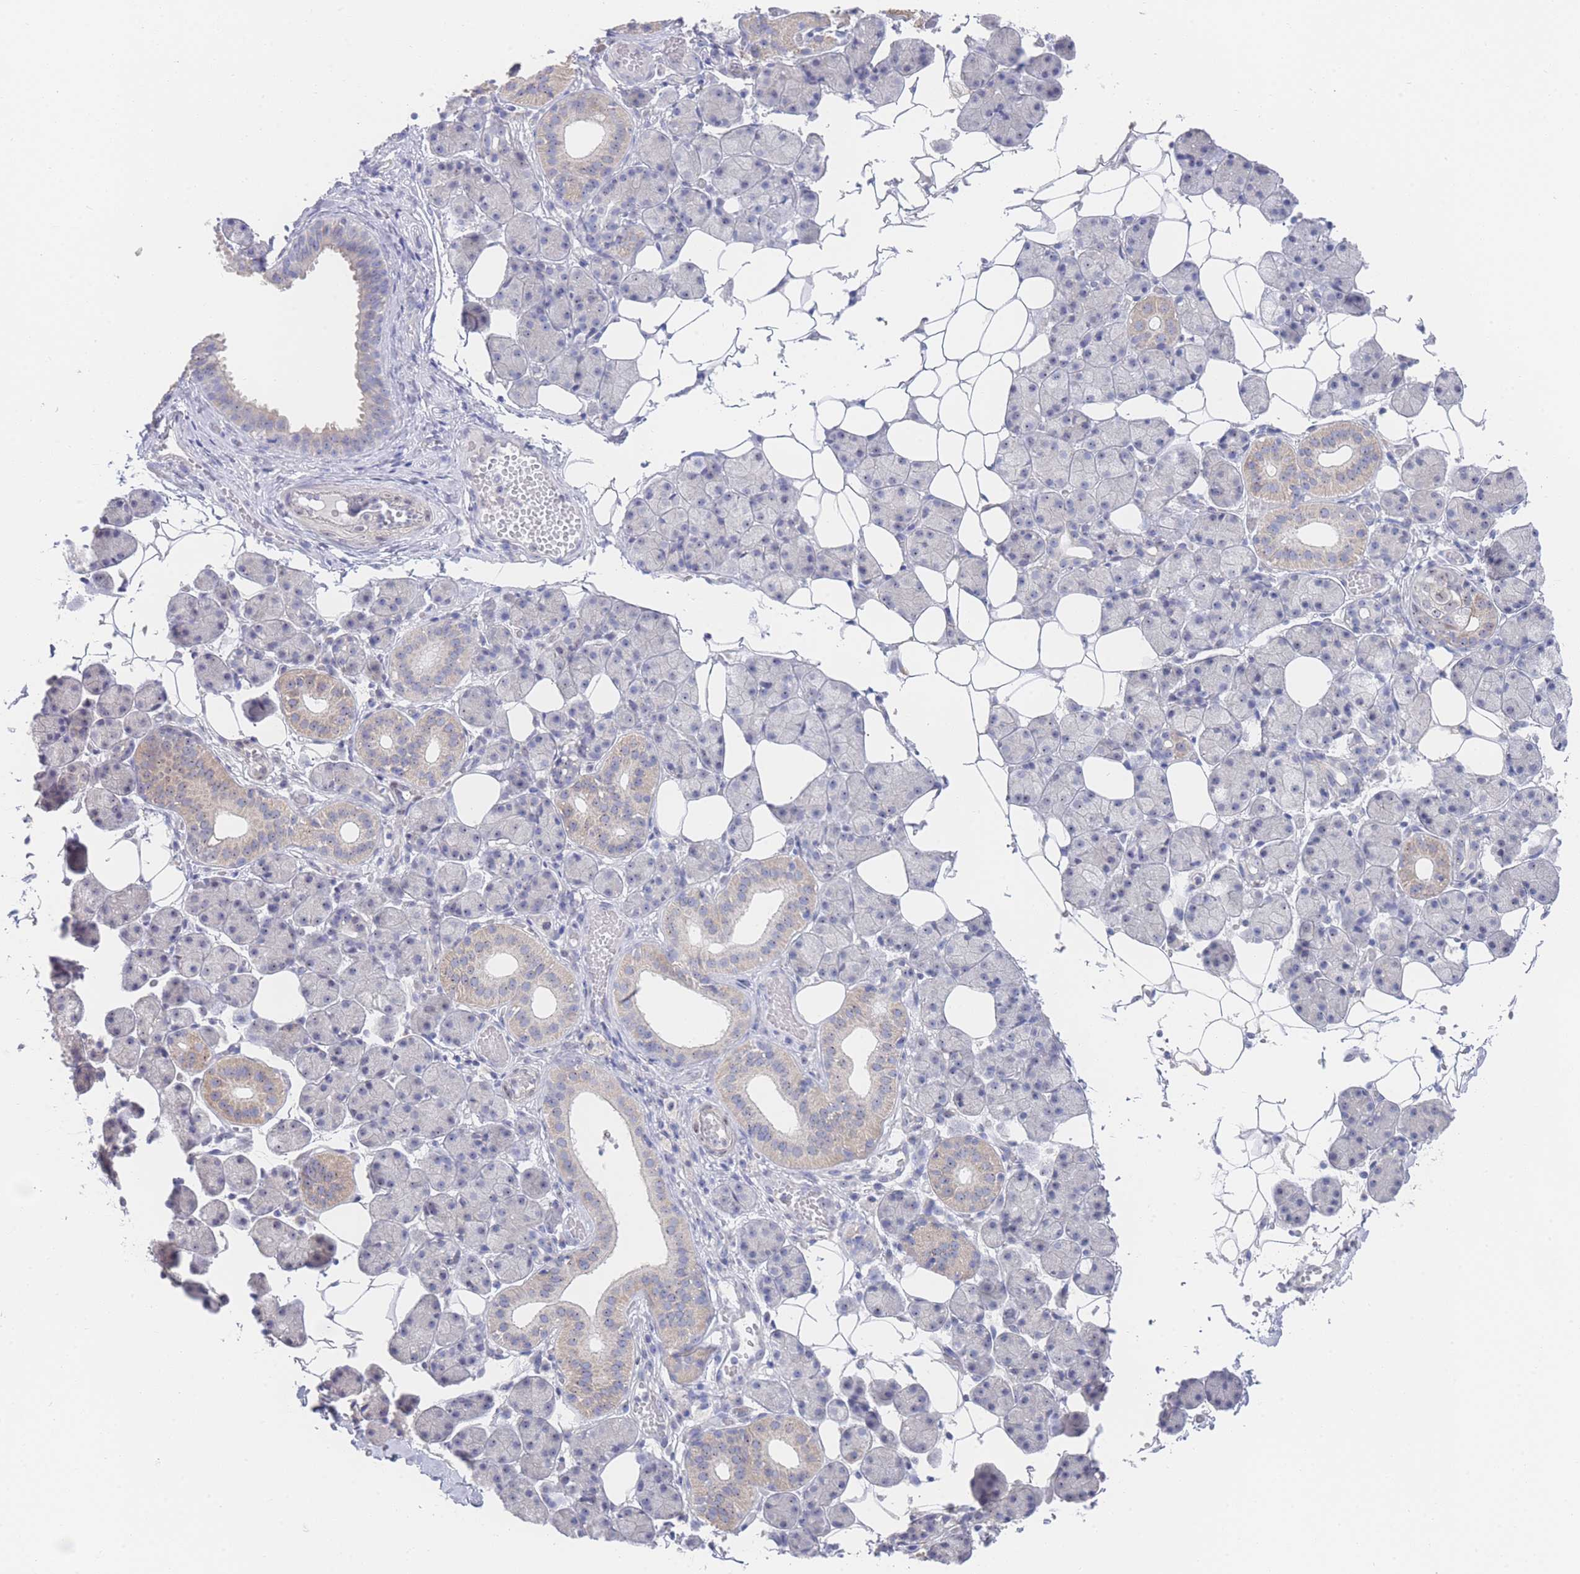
{"staining": {"intensity": "weak", "quantity": "<25%", "location": "cytoplasmic/membranous,nuclear"}, "tissue": "salivary gland", "cell_type": "Glandular cells", "image_type": "normal", "snomed": [{"axis": "morphology", "description": "Normal tissue, NOS"}, {"axis": "topography", "description": "Salivary gland"}], "caption": "Immunohistochemistry micrograph of normal human salivary gland stained for a protein (brown), which reveals no staining in glandular cells.", "gene": "ZNF142", "patient": {"sex": "female", "age": 33}}